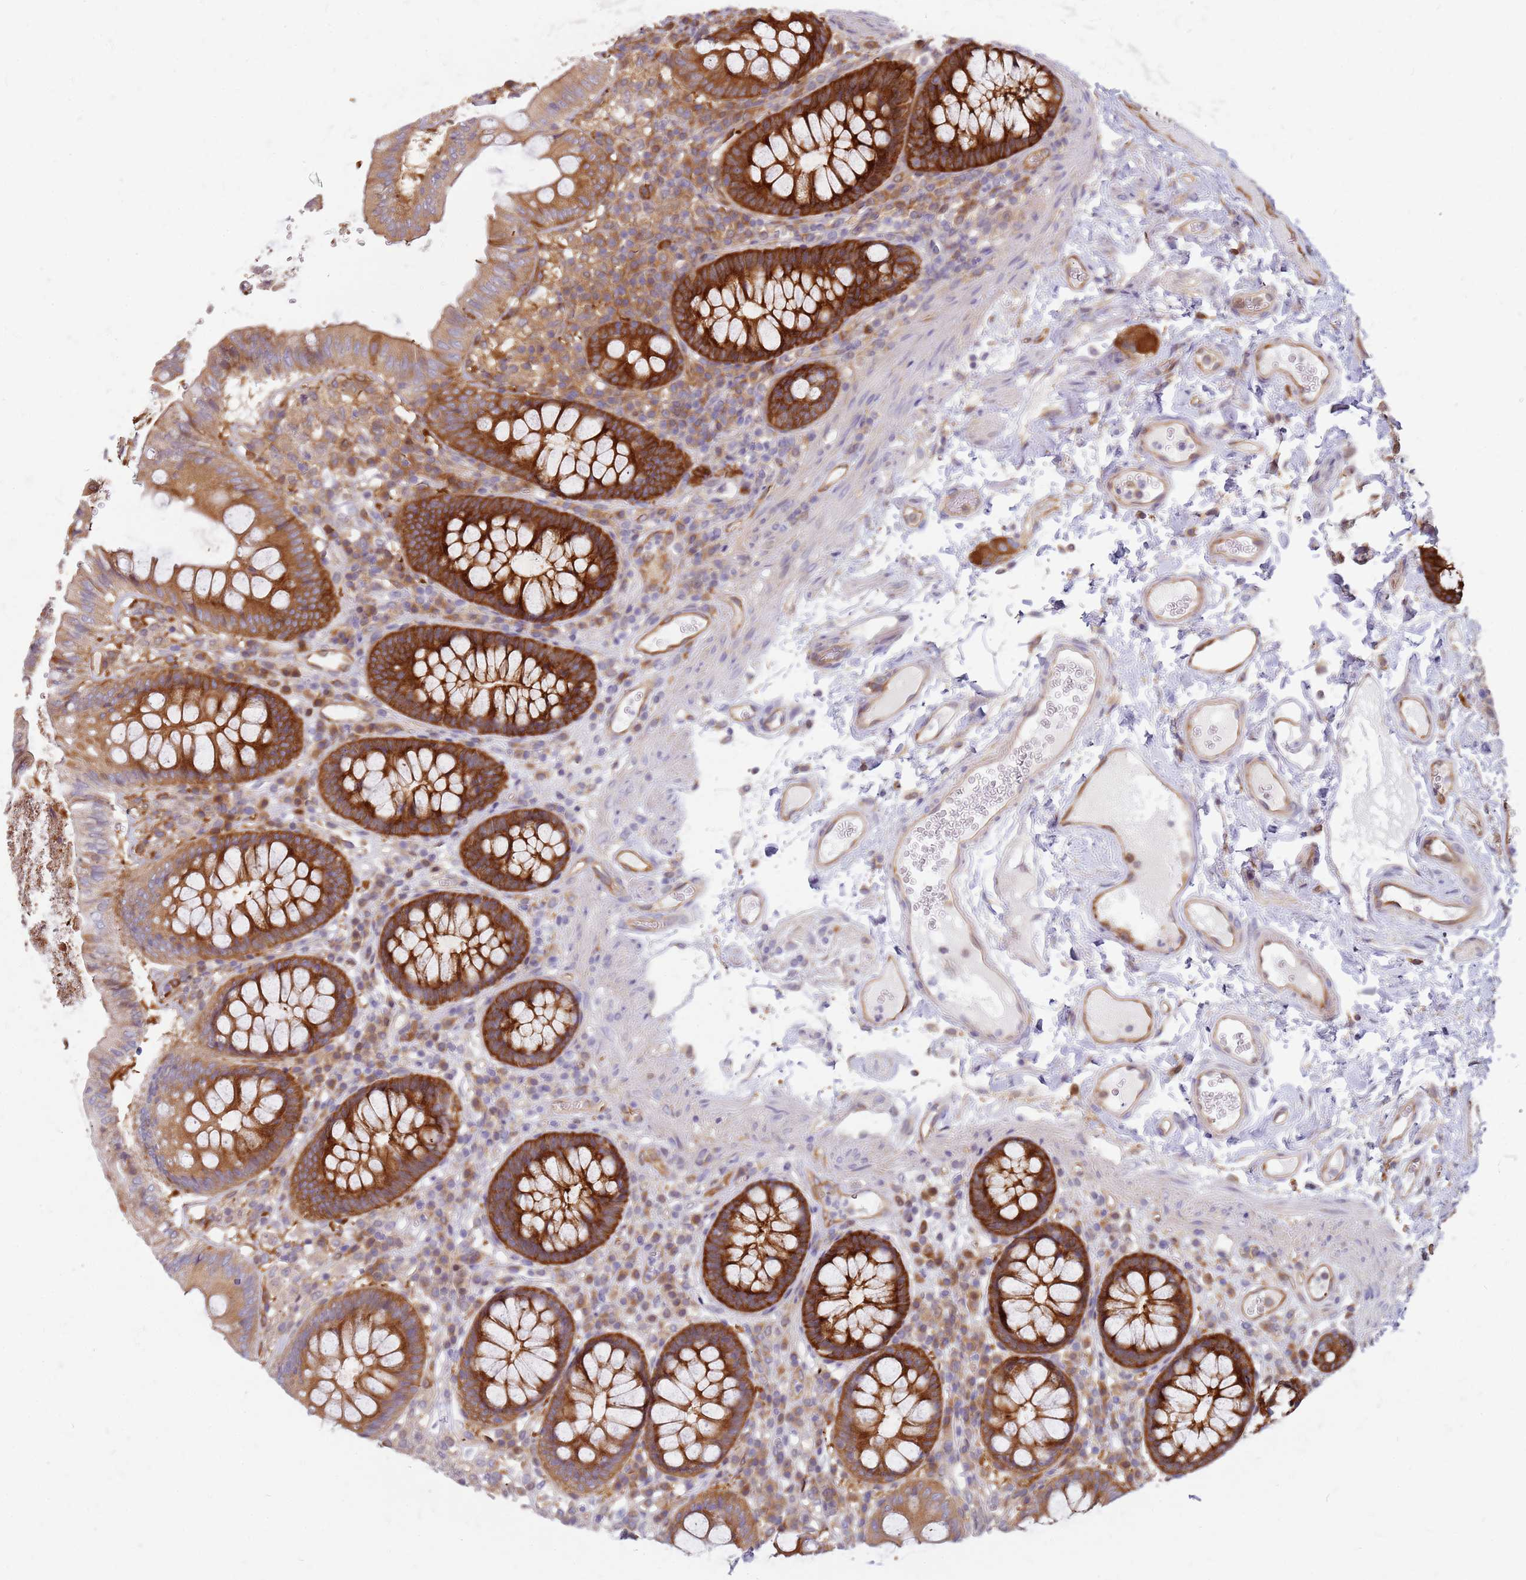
{"staining": {"intensity": "moderate", "quantity": ">75%", "location": "cytoplasmic/membranous"}, "tissue": "colon", "cell_type": "Endothelial cells", "image_type": "normal", "snomed": [{"axis": "morphology", "description": "Normal tissue, NOS"}, {"axis": "topography", "description": "Colon"}], "caption": "Immunohistochemistry image of normal colon: human colon stained using immunohistochemistry demonstrates medium levels of moderate protein expression localized specifically in the cytoplasmic/membranous of endothelial cells, appearing as a cytoplasmic/membranous brown color.", "gene": "HDX", "patient": {"sex": "male", "age": 84}}